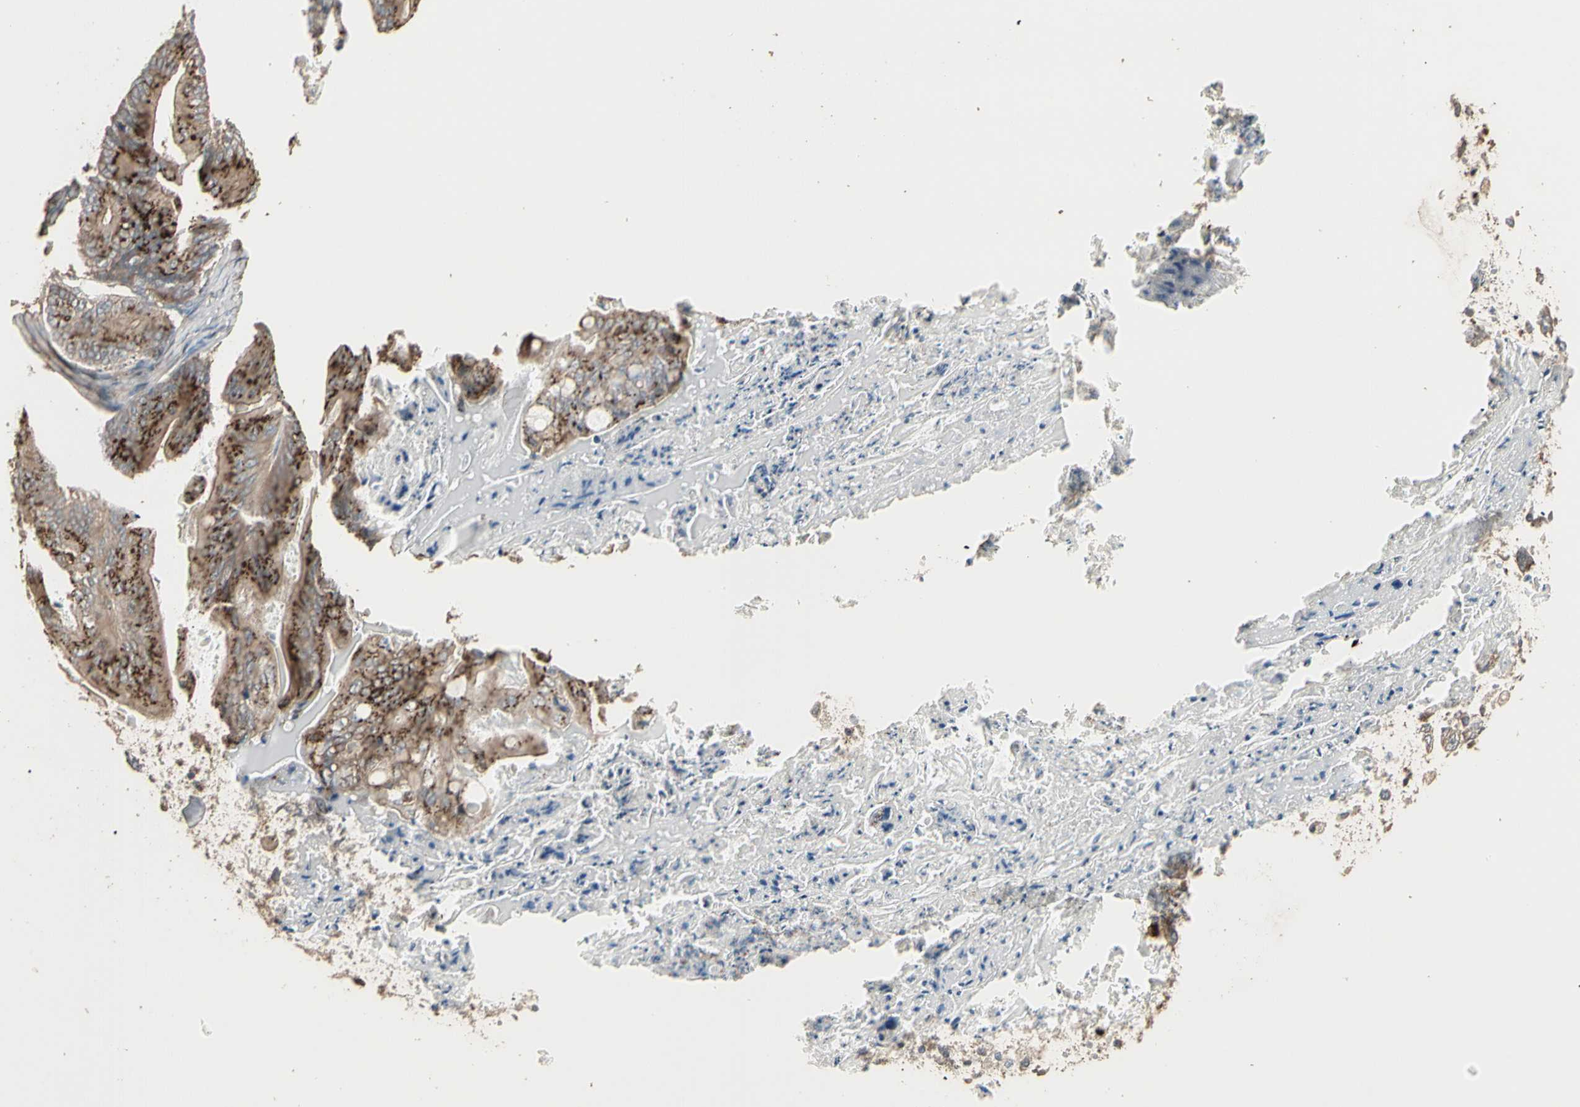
{"staining": {"intensity": "strong", "quantity": ">75%", "location": "cytoplasmic/membranous"}, "tissue": "ovarian cancer", "cell_type": "Tumor cells", "image_type": "cancer", "snomed": [{"axis": "morphology", "description": "Cystadenocarcinoma, mucinous, NOS"}, {"axis": "topography", "description": "Ovary"}], "caption": "This micrograph shows ovarian cancer (mucinous cystadenocarcinoma) stained with immunohistochemistry (IHC) to label a protein in brown. The cytoplasmic/membranous of tumor cells show strong positivity for the protein. Nuclei are counter-stained blue.", "gene": "GALNT3", "patient": {"sex": "female", "age": 37}}